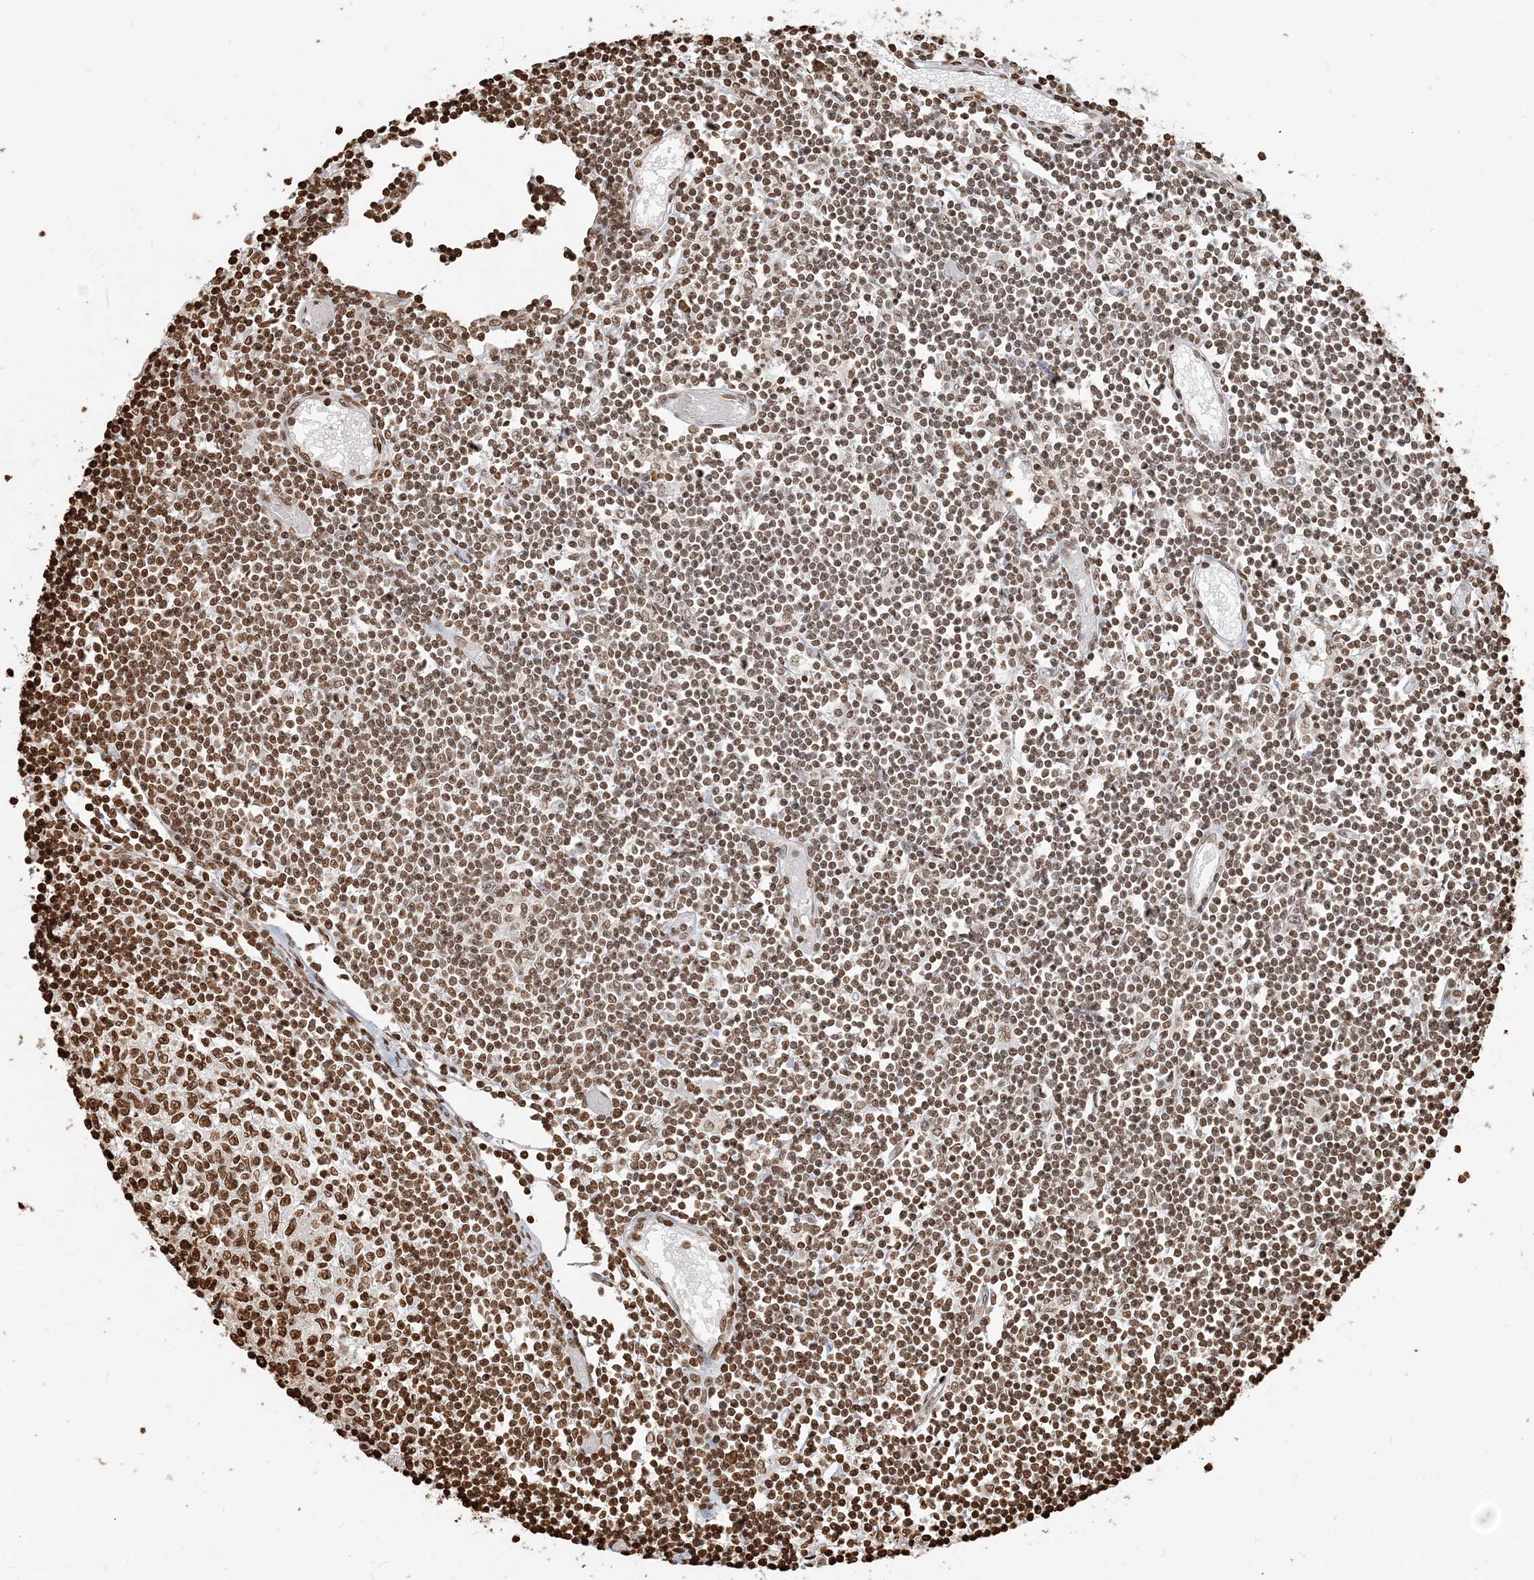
{"staining": {"intensity": "moderate", "quantity": ">75%", "location": "nuclear"}, "tissue": "lymph node", "cell_type": "Germinal center cells", "image_type": "normal", "snomed": [{"axis": "morphology", "description": "Normal tissue, NOS"}, {"axis": "topography", "description": "Lymph node"}], "caption": "The micrograph exhibits a brown stain indicating the presence of a protein in the nuclear of germinal center cells in lymph node.", "gene": "H3", "patient": {"sex": "female", "age": 11}}